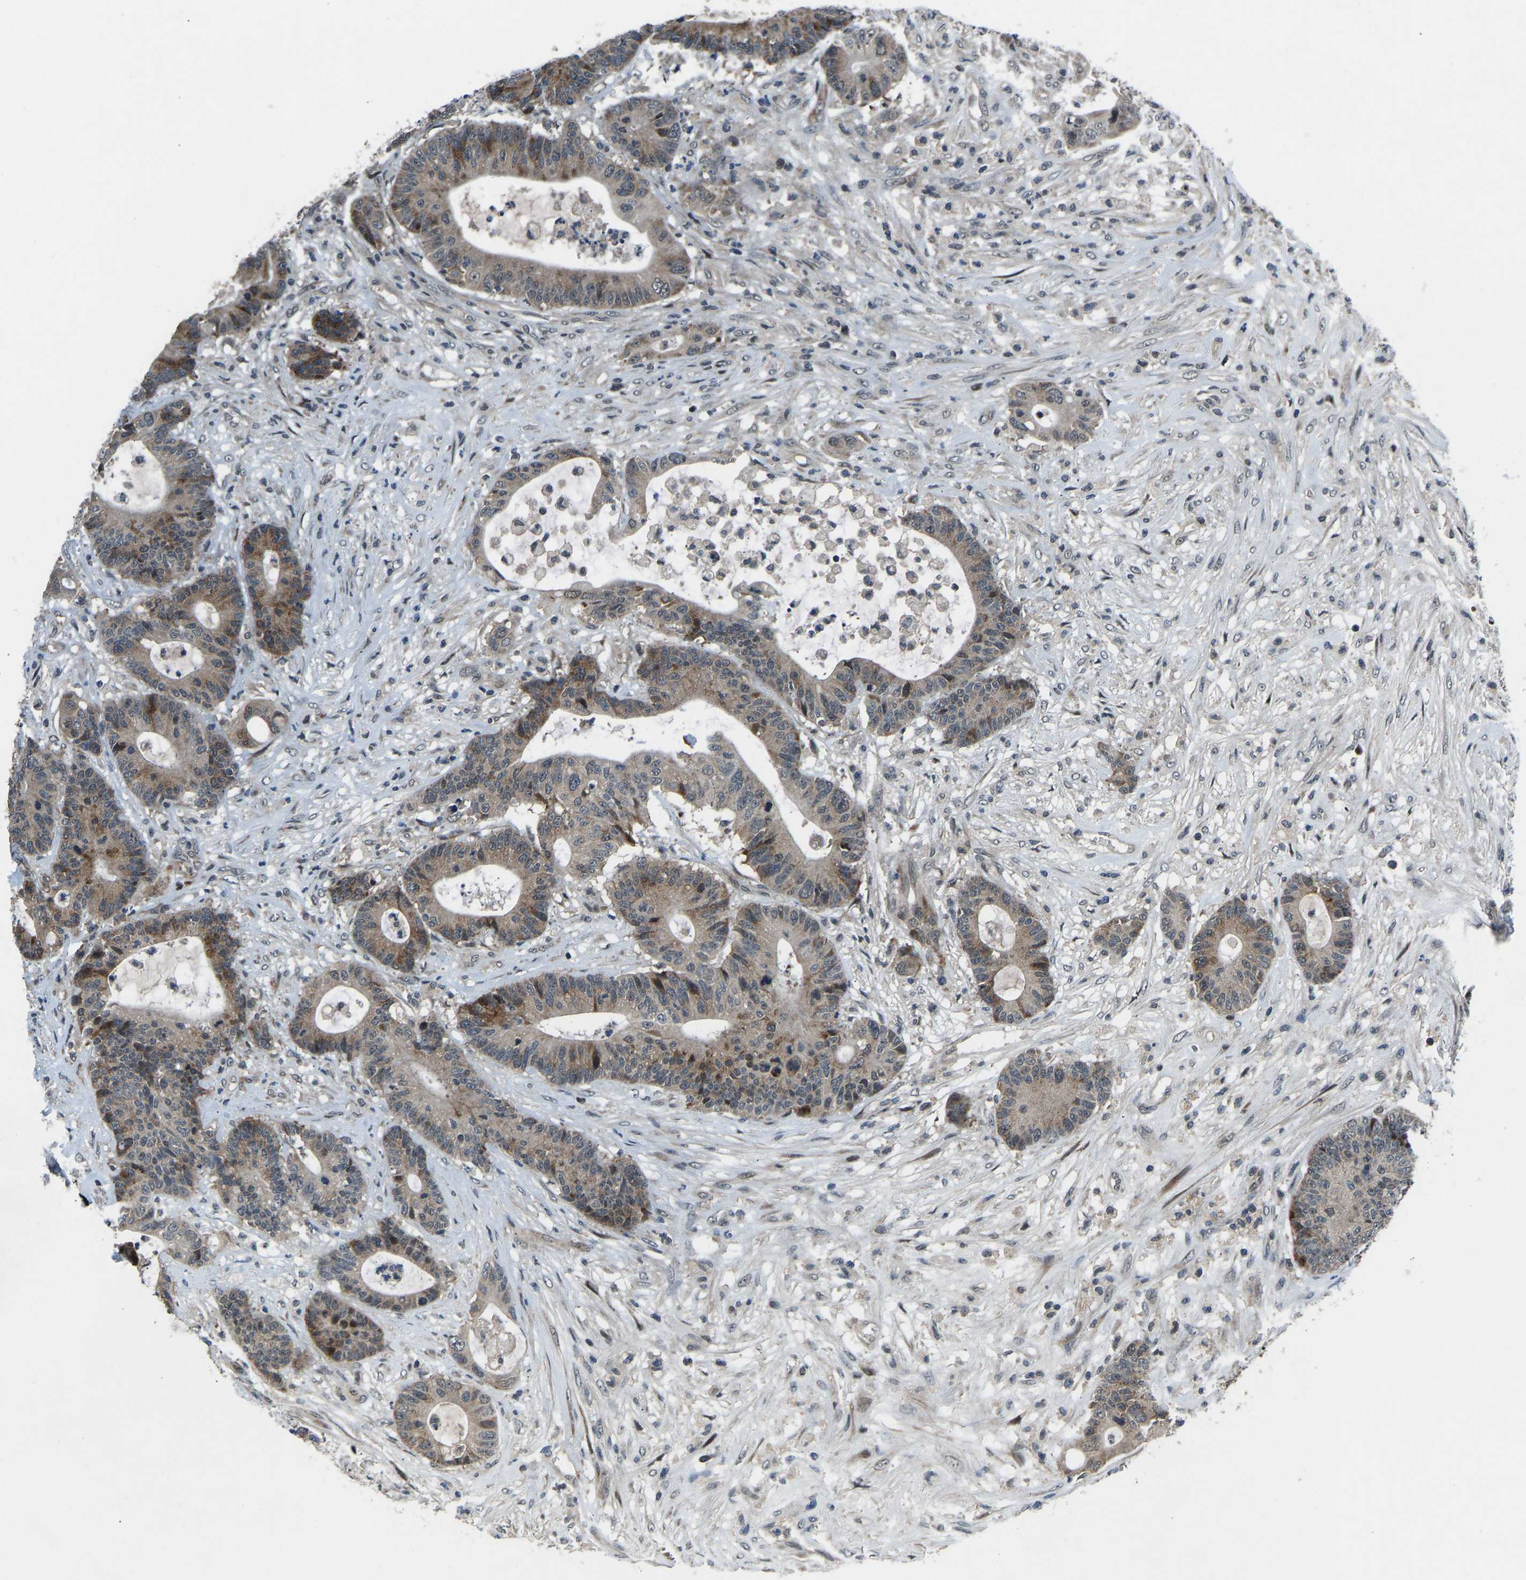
{"staining": {"intensity": "moderate", "quantity": ">75%", "location": "cytoplasmic/membranous,nuclear"}, "tissue": "colorectal cancer", "cell_type": "Tumor cells", "image_type": "cancer", "snomed": [{"axis": "morphology", "description": "Adenocarcinoma, NOS"}, {"axis": "topography", "description": "Colon"}], "caption": "The photomicrograph reveals a brown stain indicating the presence of a protein in the cytoplasmic/membranous and nuclear of tumor cells in adenocarcinoma (colorectal).", "gene": "RLIM", "patient": {"sex": "female", "age": 84}}